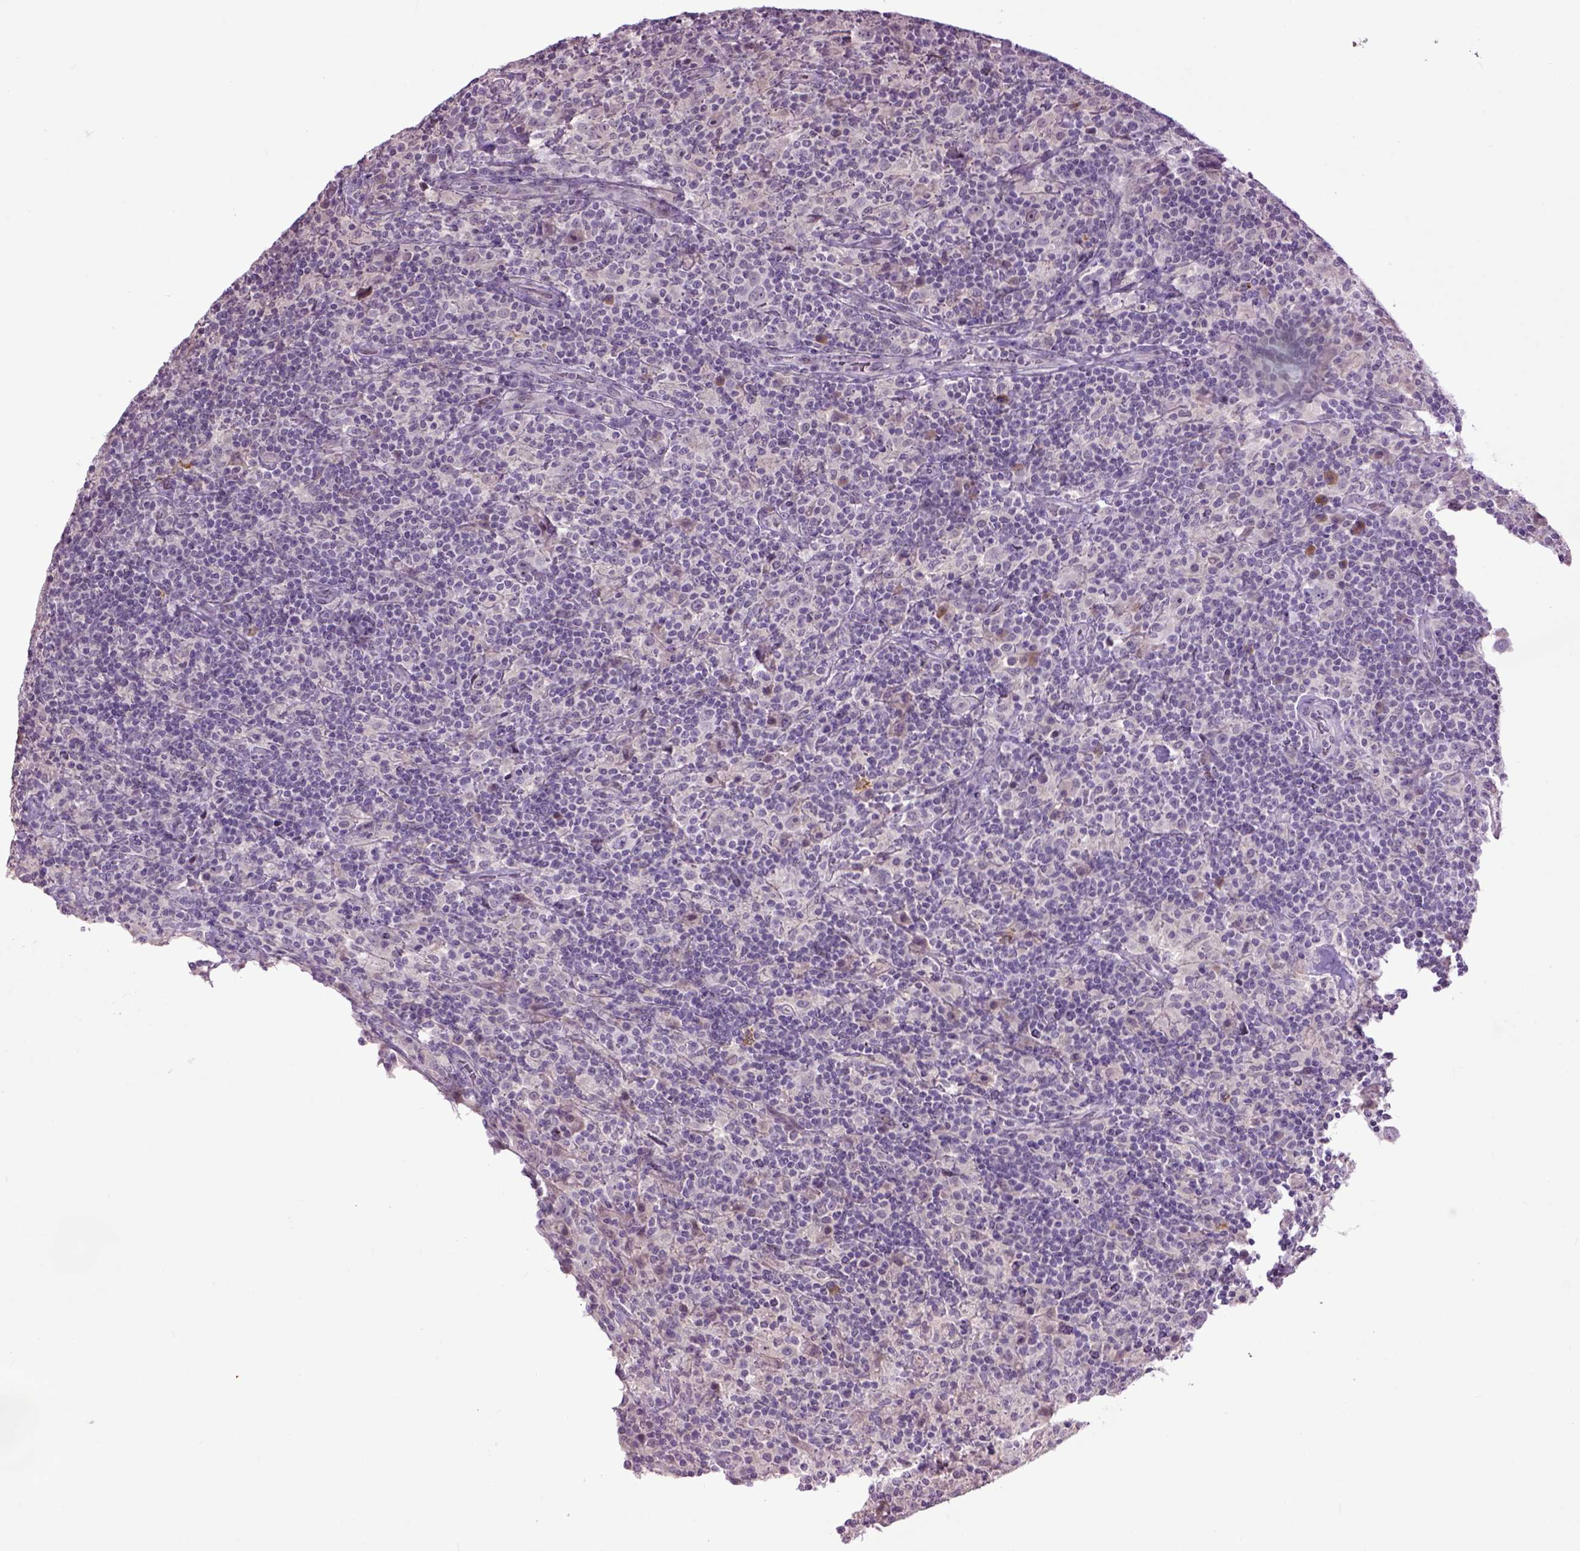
{"staining": {"intensity": "negative", "quantity": "none", "location": "none"}, "tissue": "lymphoma", "cell_type": "Tumor cells", "image_type": "cancer", "snomed": [{"axis": "morphology", "description": "Hodgkin's disease, NOS"}, {"axis": "topography", "description": "Lymph node"}], "caption": "Immunohistochemical staining of Hodgkin's disease demonstrates no significant positivity in tumor cells. (DAB (3,3'-diaminobenzidine) IHC with hematoxylin counter stain).", "gene": "EMILIN3", "patient": {"sex": "male", "age": 70}}